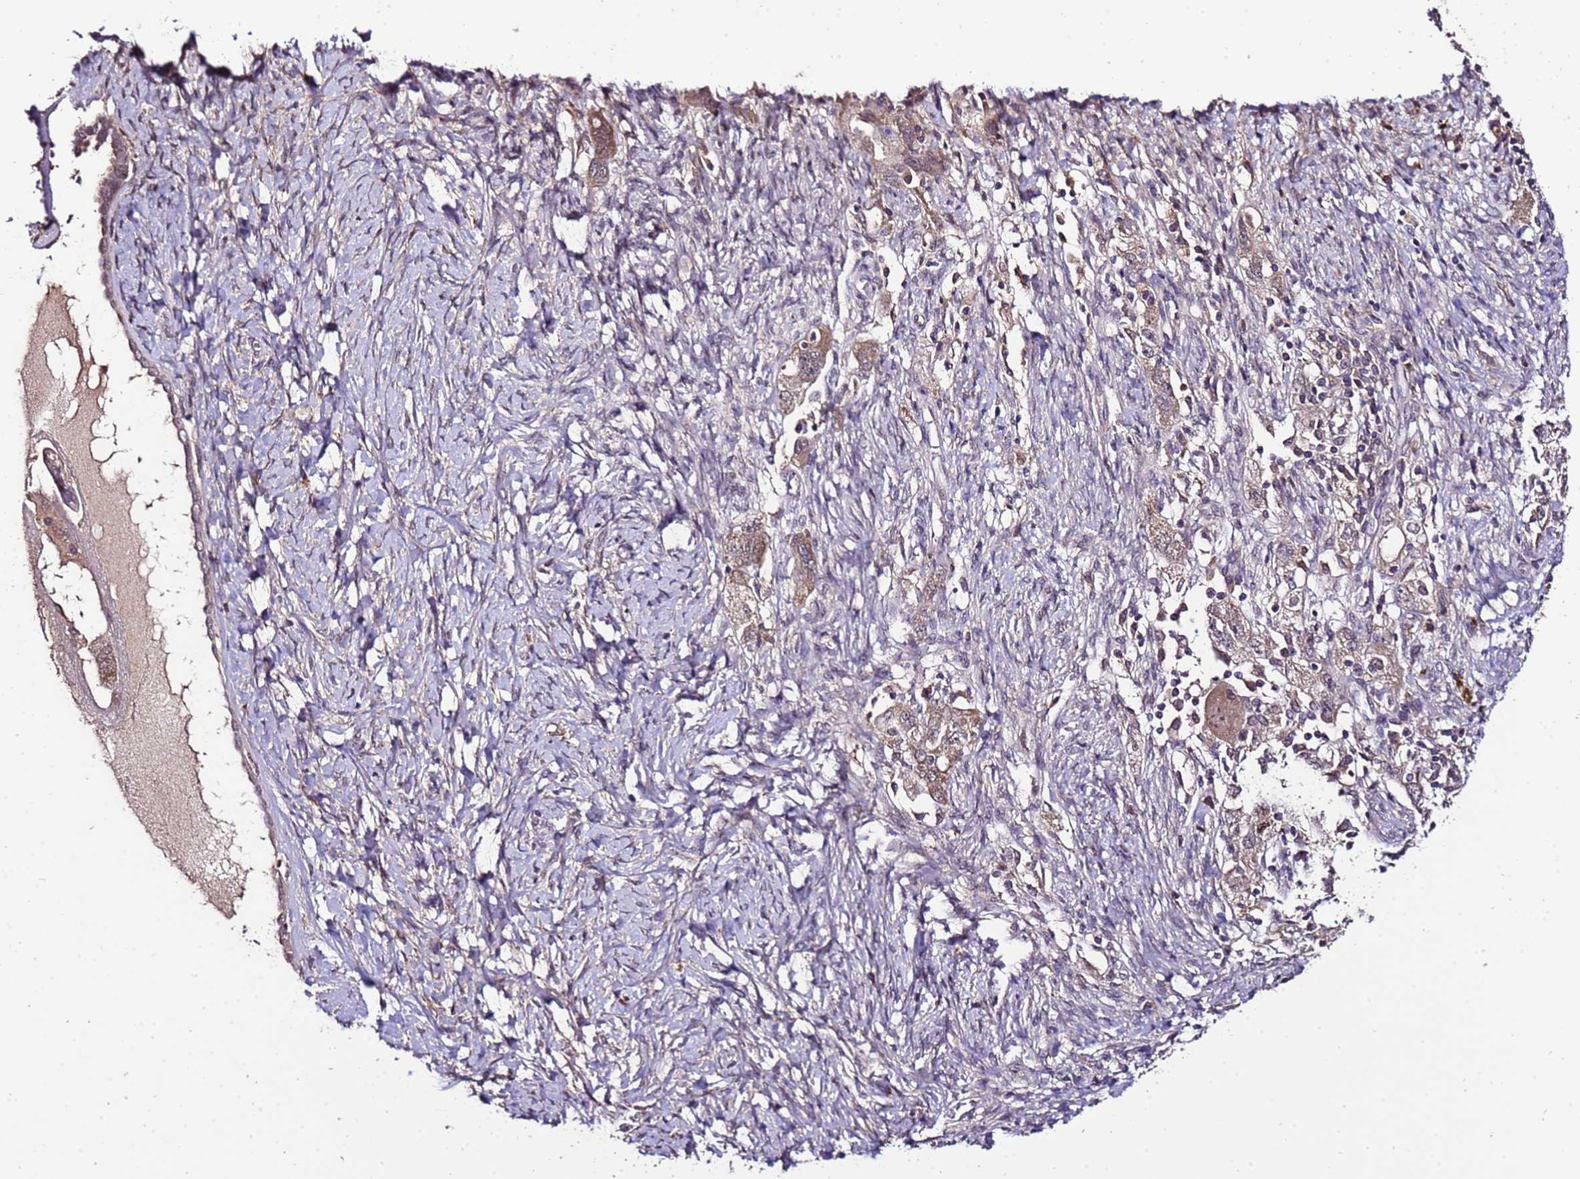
{"staining": {"intensity": "moderate", "quantity": "25%-75%", "location": "cytoplasmic/membranous"}, "tissue": "ovarian cancer", "cell_type": "Tumor cells", "image_type": "cancer", "snomed": [{"axis": "morphology", "description": "Carcinoma, NOS"}, {"axis": "morphology", "description": "Cystadenocarcinoma, serous, NOS"}, {"axis": "topography", "description": "Ovary"}], "caption": "A brown stain shows moderate cytoplasmic/membranous expression of a protein in human carcinoma (ovarian) tumor cells.", "gene": "ZNF329", "patient": {"sex": "female", "age": 69}}